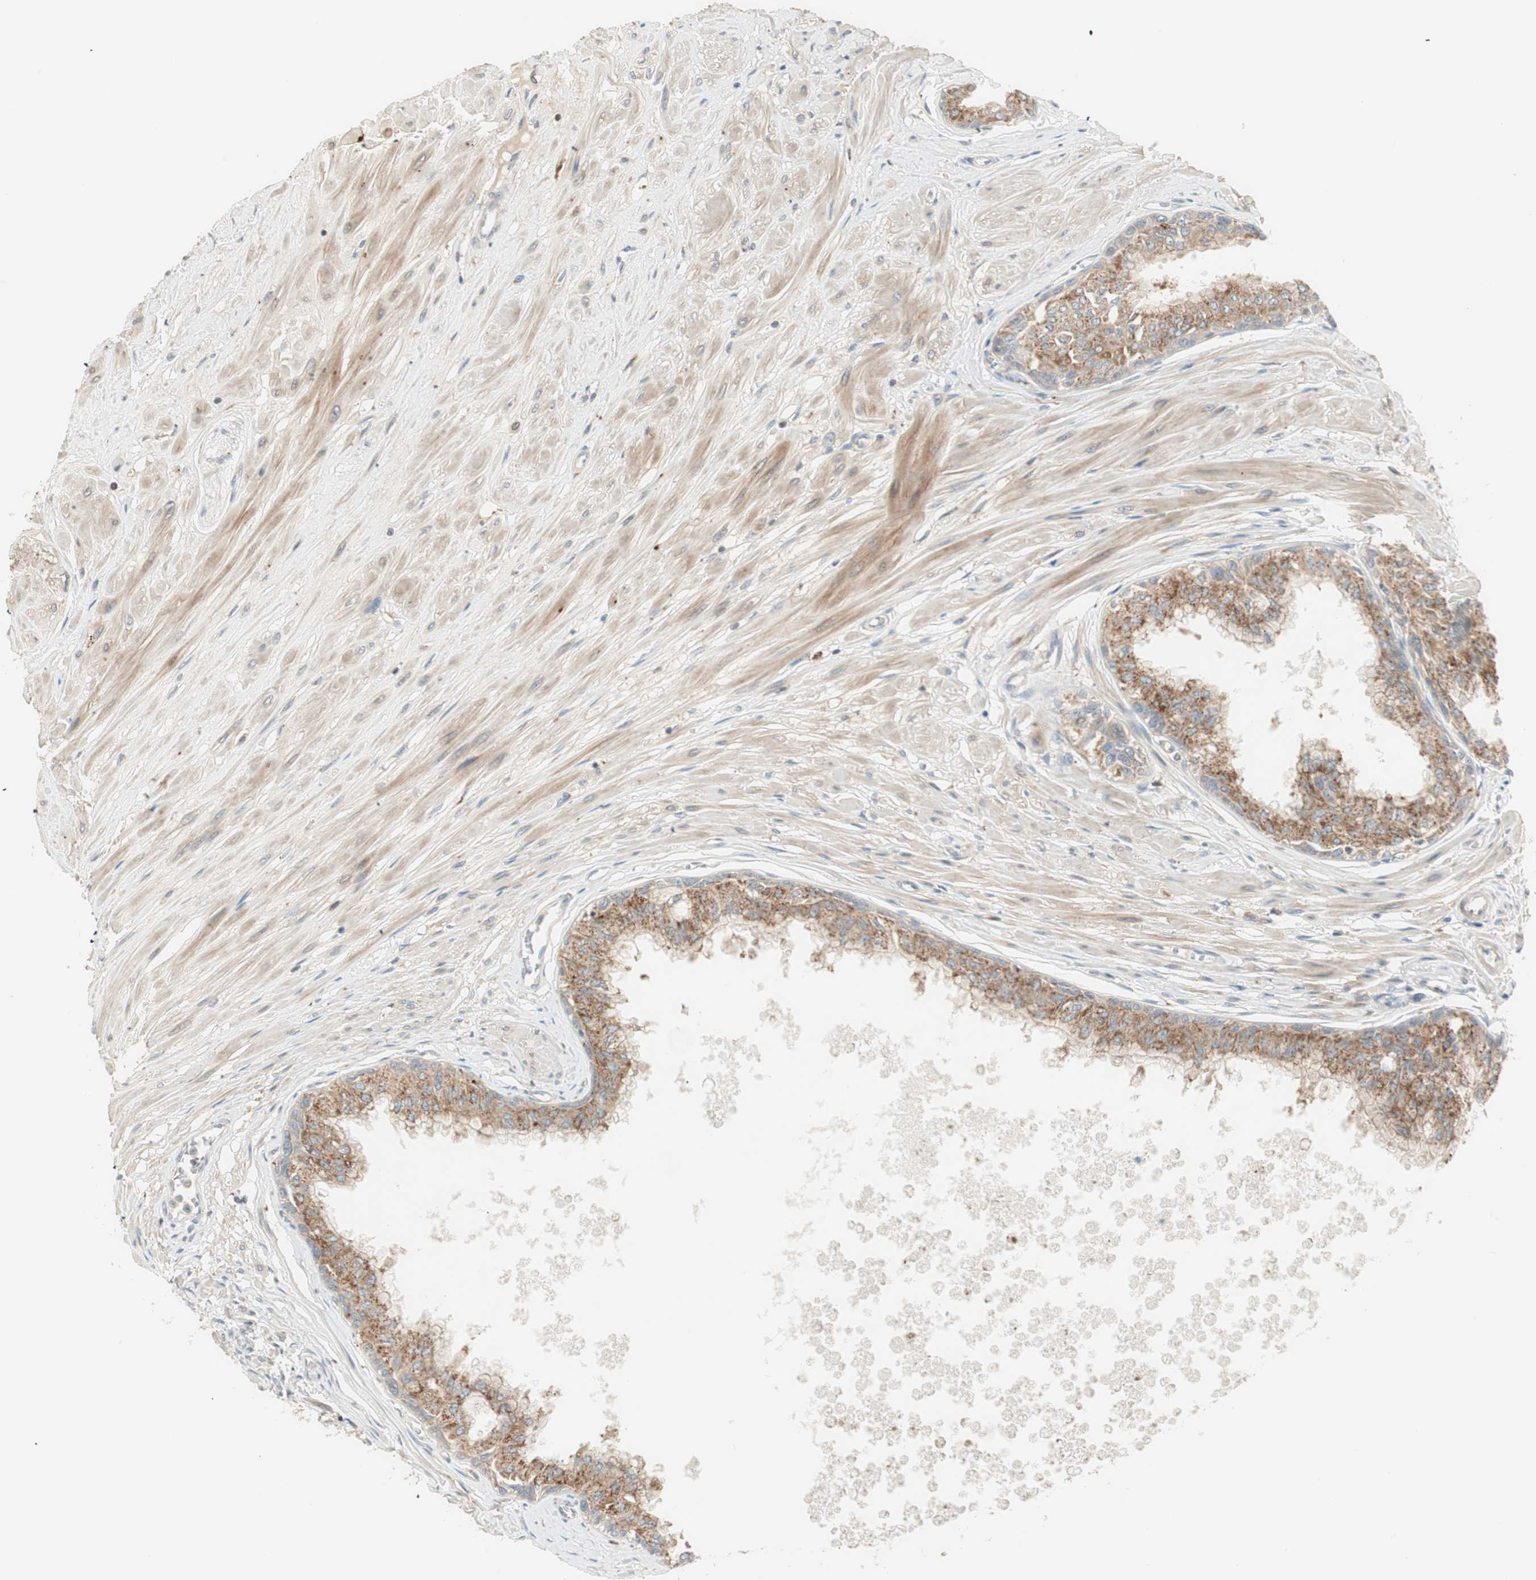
{"staining": {"intensity": "moderate", "quantity": "25%-75%", "location": "cytoplasmic/membranous"}, "tissue": "prostate", "cell_type": "Glandular cells", "image_type": "normal", "snomed": [{"axis": "morphology", "description": "Normal tissue, NOS"}, {"axis": "topography", "description": "Prostate"}, {"axis": "topography", "description": "Seminal veicle"}], "caption": "Brown immunohistochemical staining in benign prostate demonstrates moderate cytoplasmic/membranous staining in approximately 25%-75% of glandular cells. (IHC, brightfield microscopy, high magnification).", "gene": "SFRP1", "patient": {"sex": "male", "age": 60}}